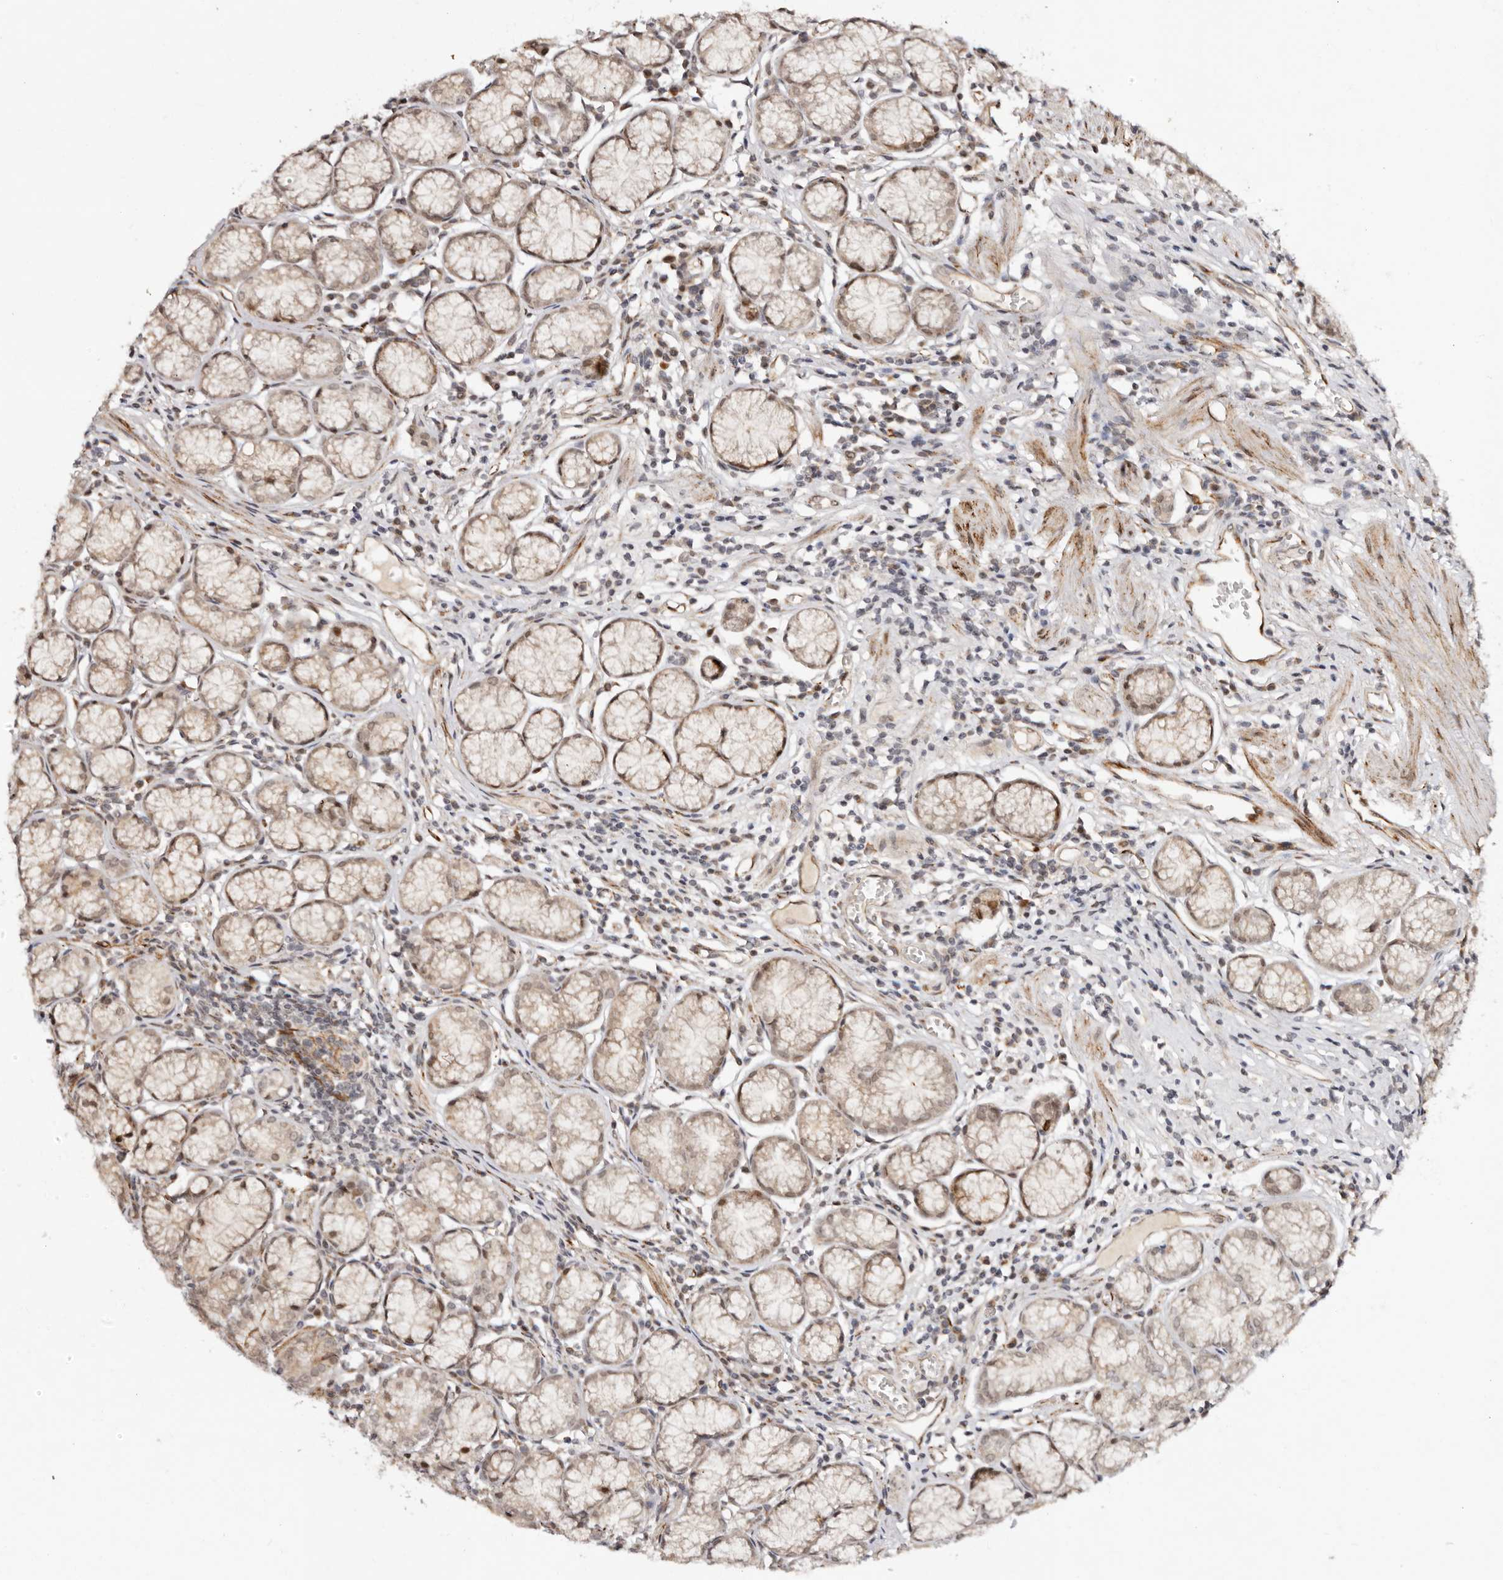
{"staining": {"intensity": "moderate", "quantity": "25%-75%", "location": "cytoplasmic/membranous,nuclear"}, "tissue": "stomach", "cell_type": "Glandular cells", "image_type": "normal", "snomed": [{"axis": "morphology", "description": "Normal tissue, NOS"}, {"axis": "topography", "description": "Stomach"}], "caption": "Immunohistochemistry (IHC) photomicrograph of benign stomach: stomach stained using IHC demonstrates medium levels of moderate protein expression localized specifically in the cytoplasmic/membranous,nuclear of glandular cells, appearing as a cytoplasmic/membranous,nuclear brown color.", "gene": "BCL2L15", "patient": {"sex": "male", "age": 55}}